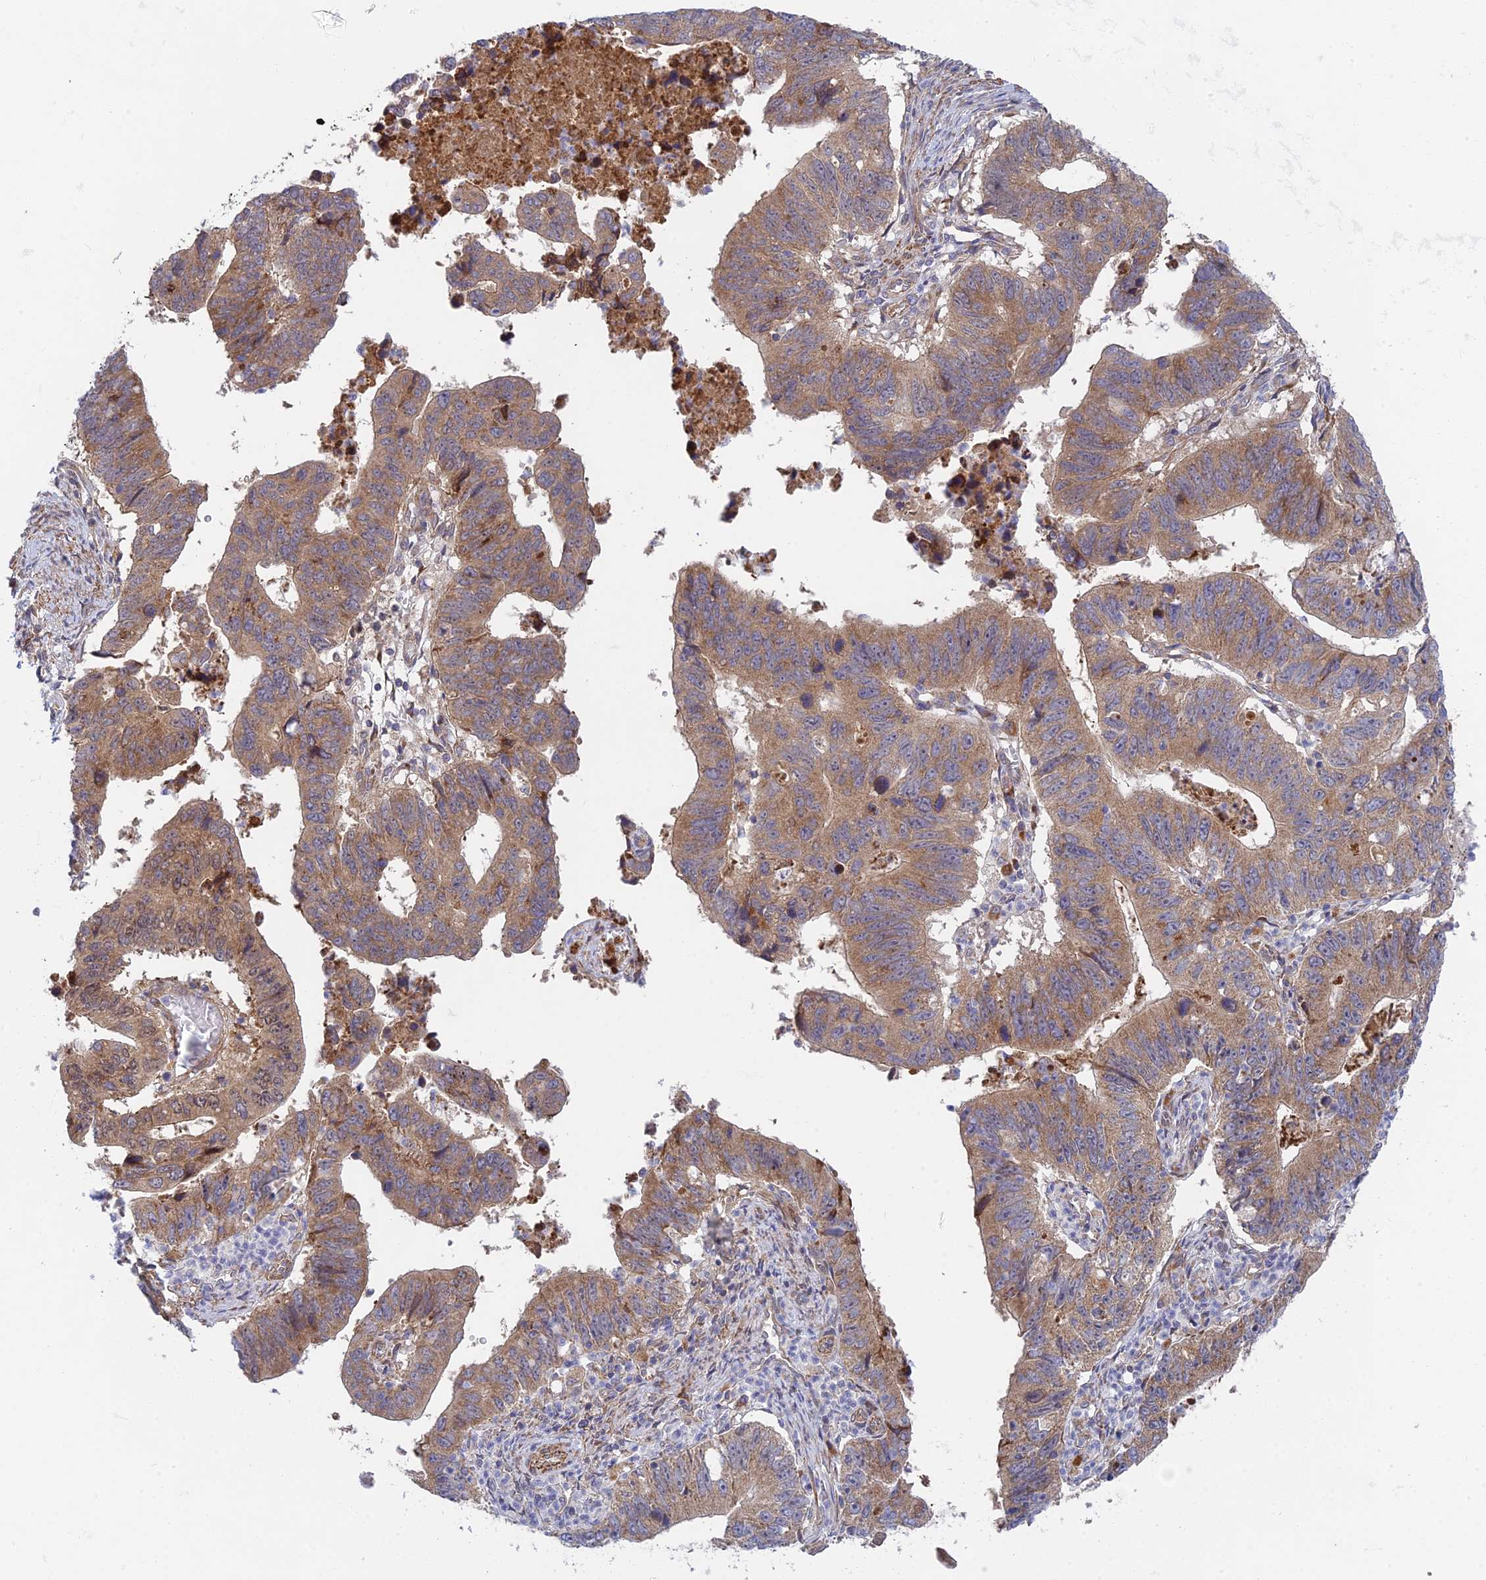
{"staining": {"intensity": "moderate", "quantity": ">75%", "location": "cytoplasmic/membranous"}, "tissue": "stomach cancer", "cell_type": "Tumor cells", "image_type": "cancer", "snomed": [{"axis": "morphology", "description": "Adenocarcinoma, NOS"}, {"axis": "topography", "description": "Stomach"}], "caption": "Protein staining of stomach cancer tissue reveals moderate cytoplasmic/membranous staining in about >75% of tumor cells.", "gene": "INCA1", "patient": {"sex": "male", "age": 59}}